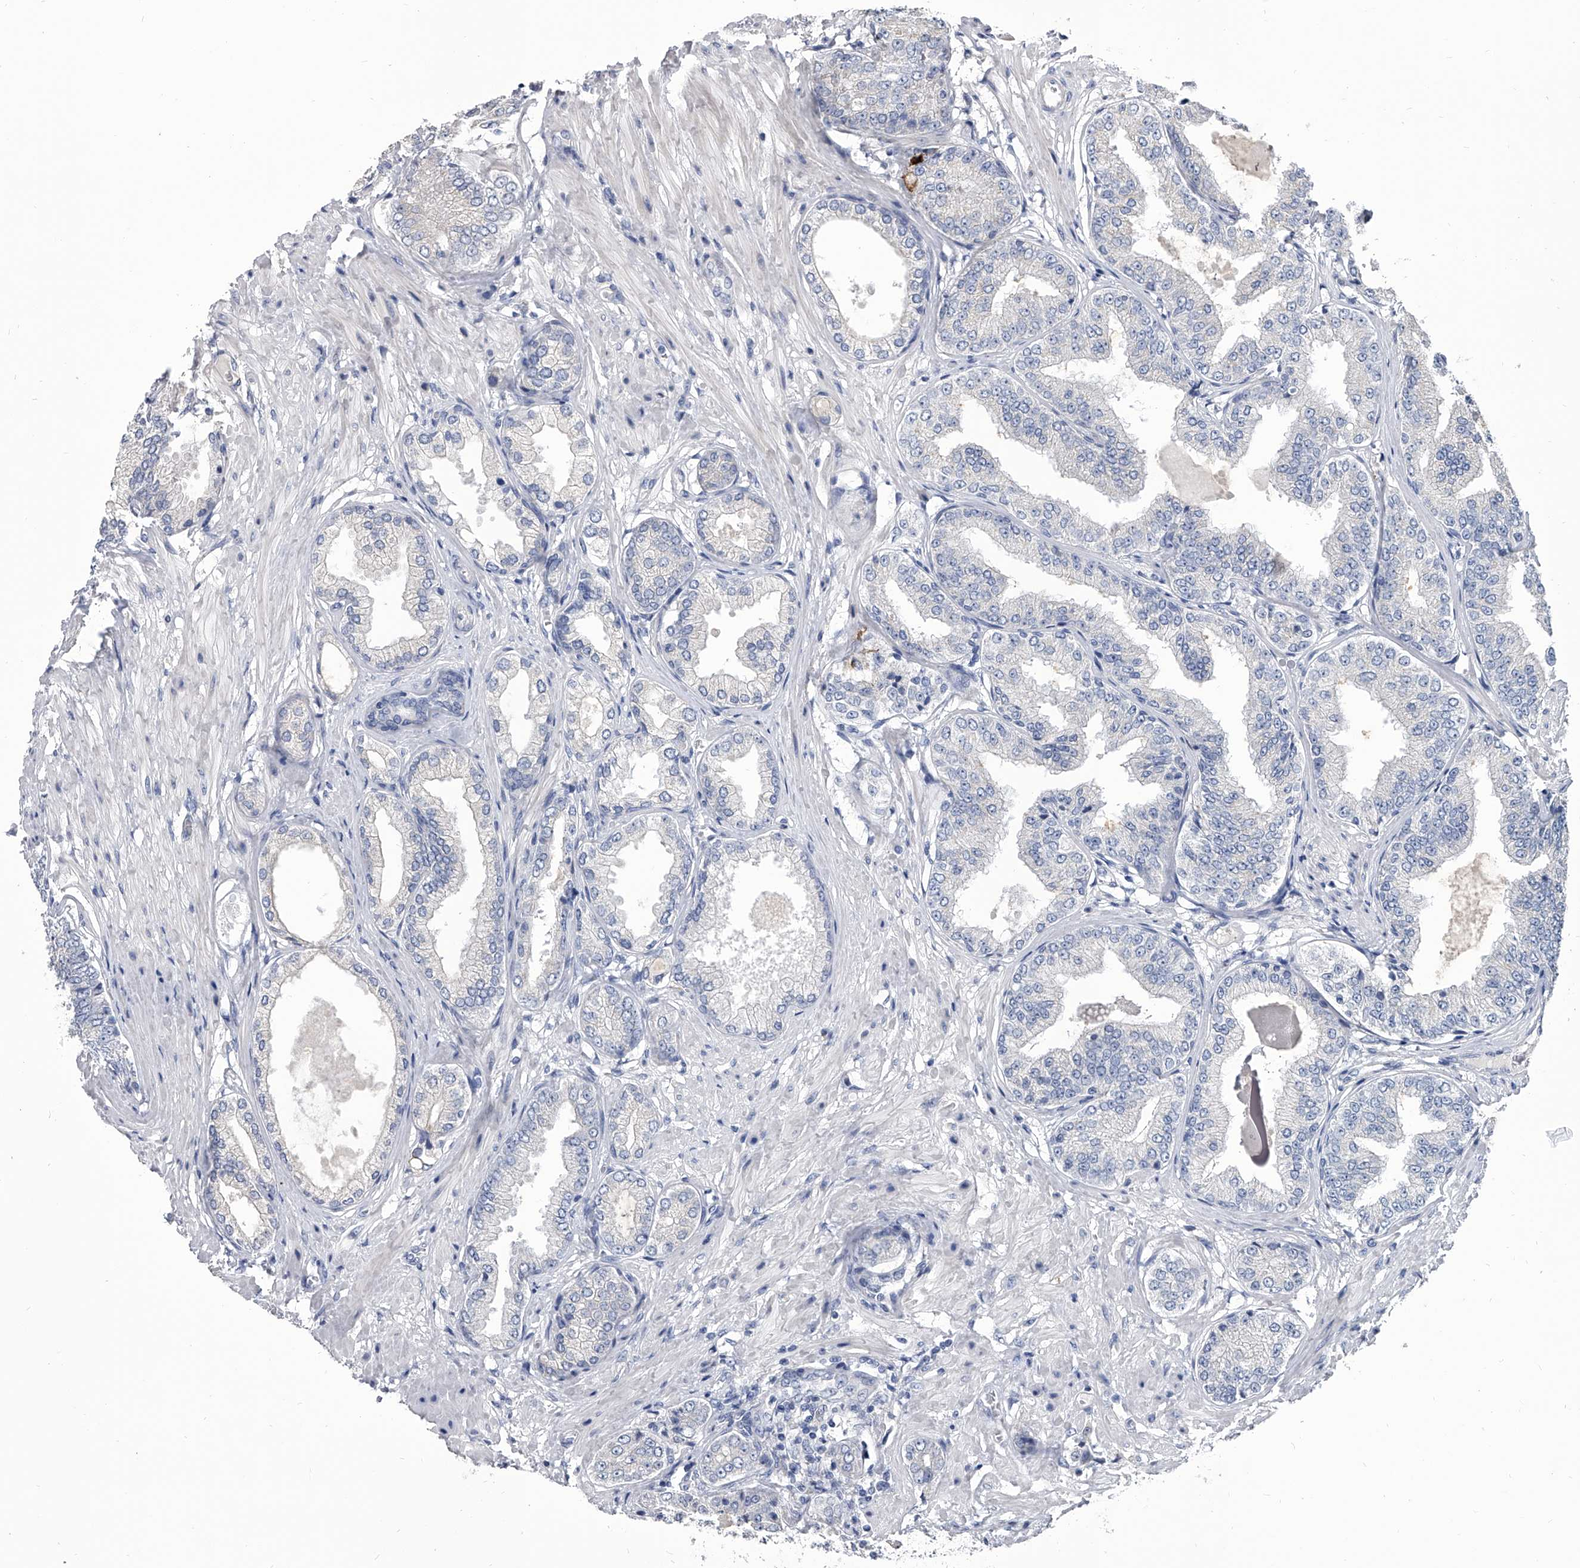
{"staining": {"intensity": "negative", "quantity": "none", "location": "none"}, "tissue": "prostate cancer", "cell_type": "Tumor cells", "image_type": "cancer", "snomed": [{"axis": "morphology", "description": "Adenocarcinoma, Low grade"}, {"axis": "topography", "description": "Prostate"}], "caption": "Tumor cells are negative for brown protein staining in adenocarcinoma (low-grade) (prostate).", "gene": "SPP1", "patient": {"sex": "male", "age": 63}}